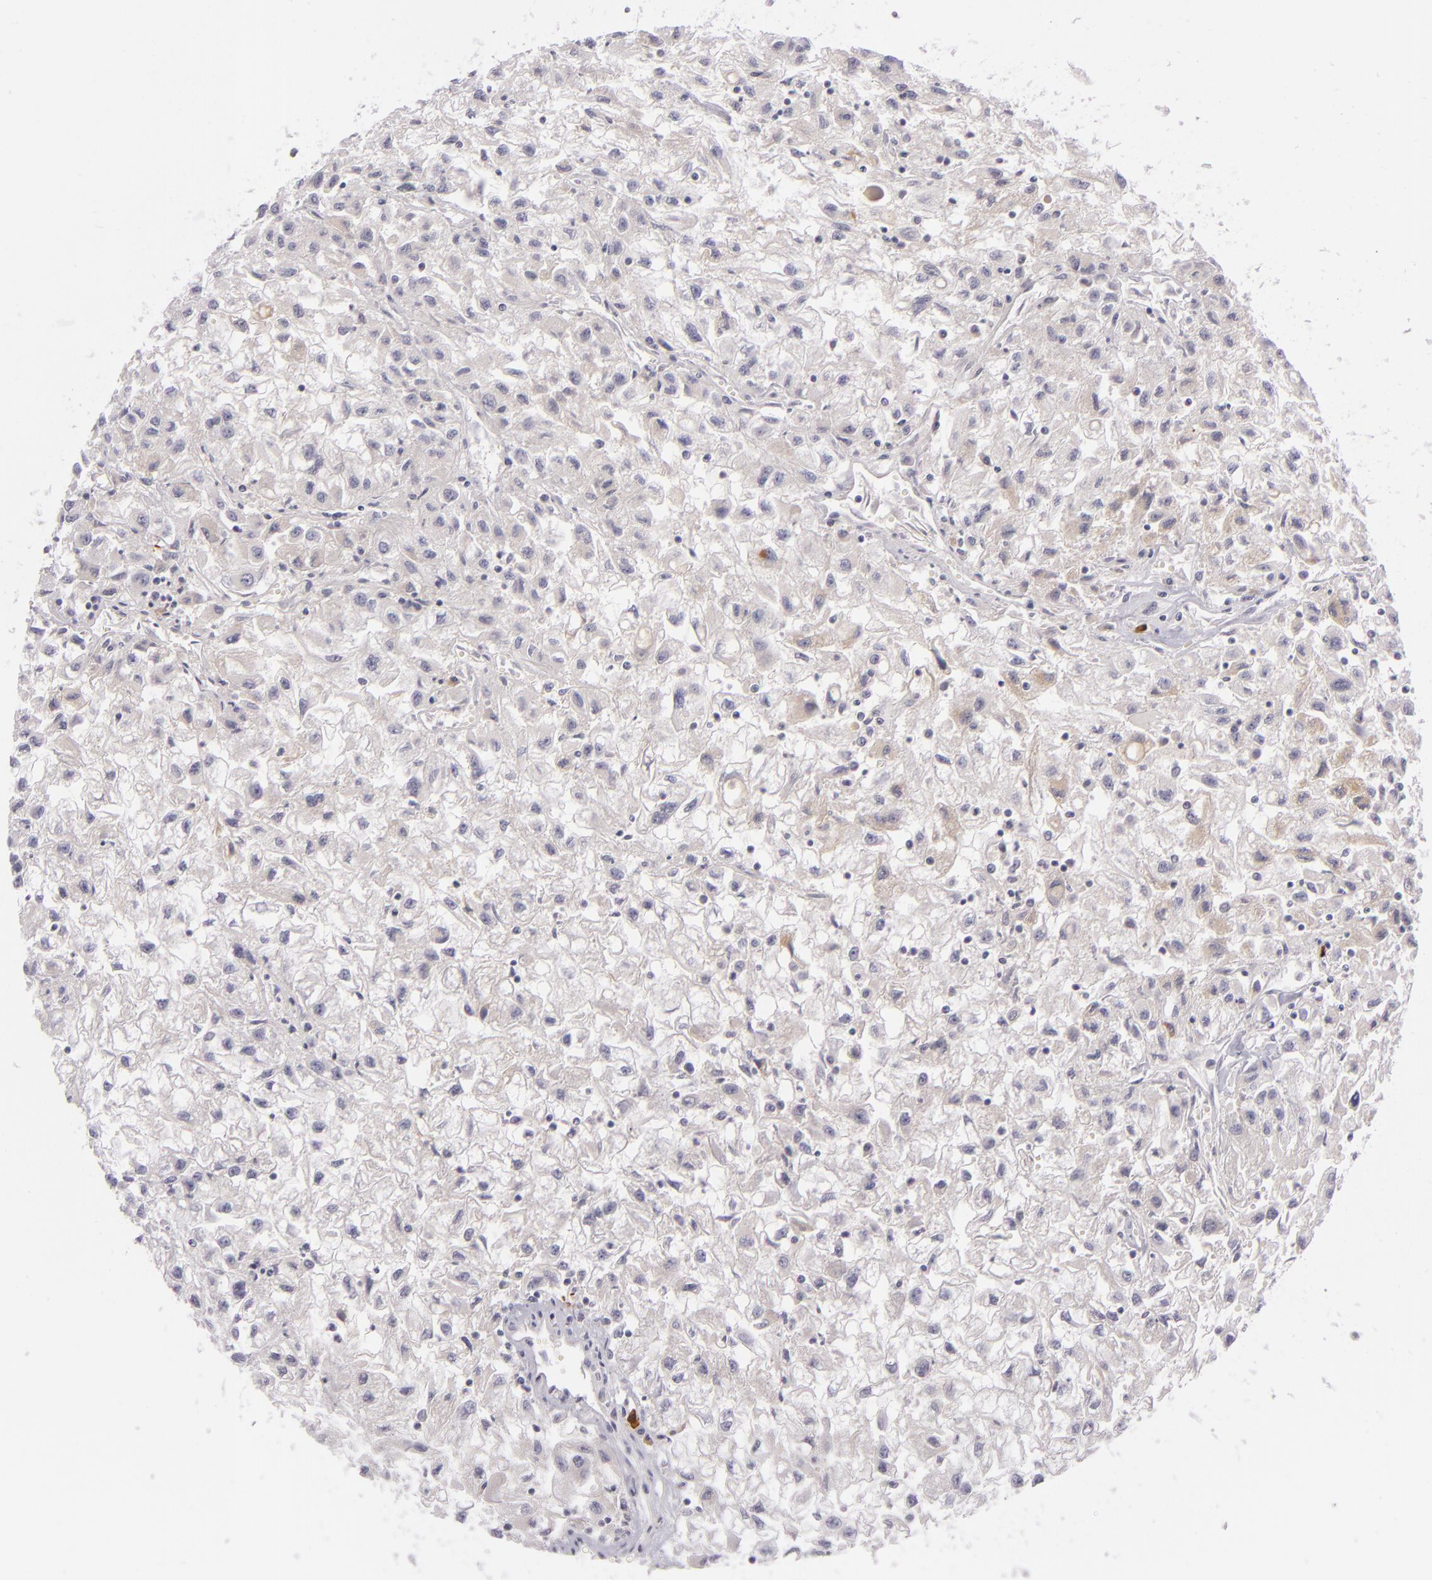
{"staining": {"intensity": "negative", "quantity": "none", "location": "none"}, "tissue": "renal cancer", "cell_type": "Tumor cells", "image_type": "cancer", "snomed": [{"axis": "morphology", "description": "Adenocarcinoma, NOS"}, {"axis": "topography", "description": "Kidney"}], "caption": "A micrograph of renal adenocarcinoma stained for a protein shows no brown staining in tumor cells.", "gene": "DAG1", "patient": {"sex": "male", "age": 59}}